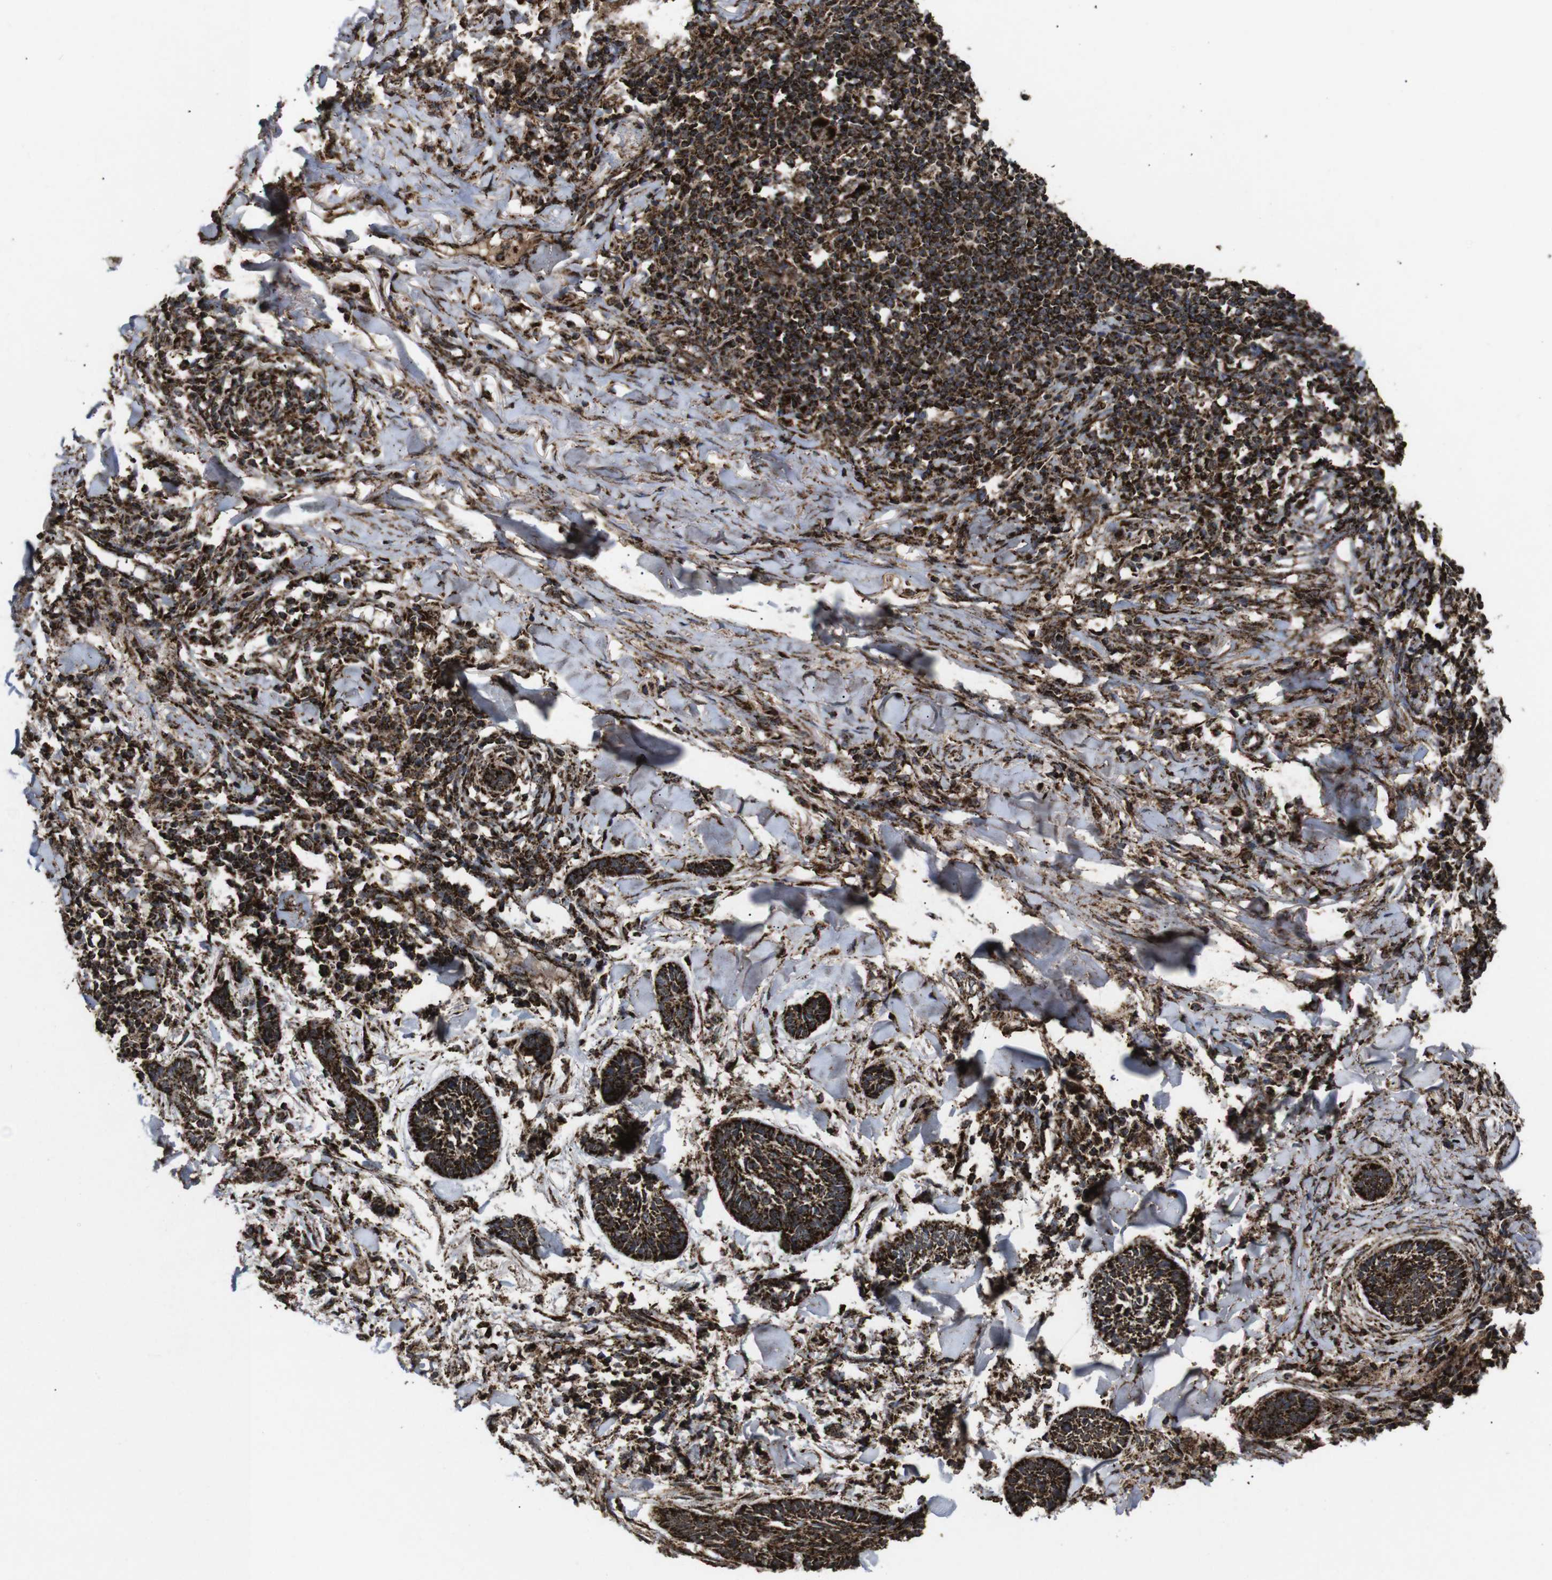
{"staining": {"intensity": "strong", "quantity": ">75%", "location": "cytoplasmic/membranous"}, "tissue": "skin cancer", "cell_type": "Tumor cells", "image_type": "cancer", "snomed": [{"axis": "morphology", "description": "Papilloma, NOS"}, {"axis": "morphology", "description": "Basal cell carcinoma"}, {"axis": "topography", "description": "Skin"}], "caption": "A high amount of strong cytoplasmic/membranous expression is present in about >75% of tumor cells in skin basal cell carcinoma tissue. Using DAB (brown) and hematoxylin (blue) stains, captured at high magnification using brightfield microscopy.", "gene": "ATP5F1A", "patient": {"sex": "male", "age": 87}}